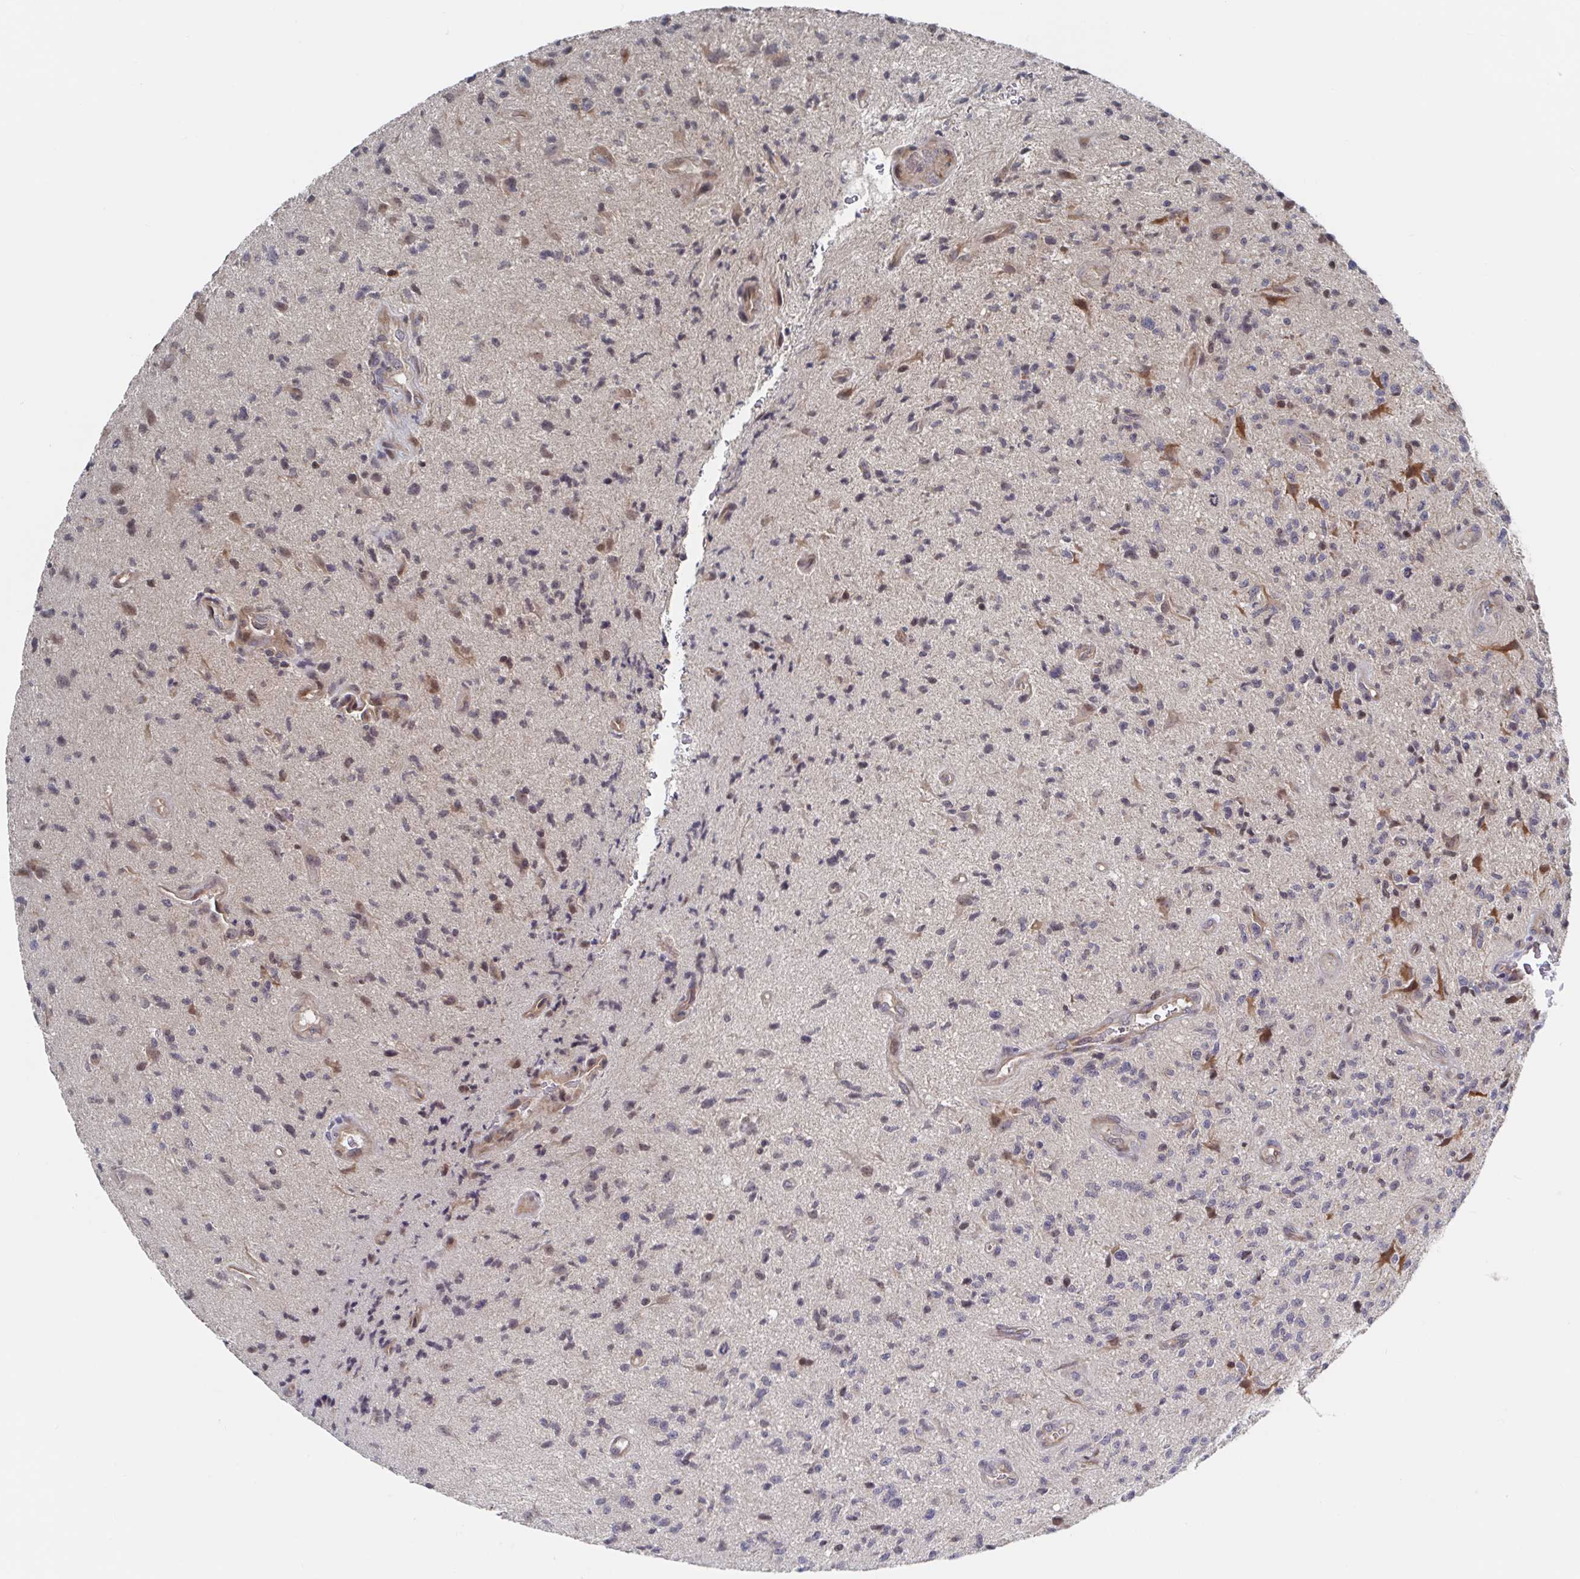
{"staining": {"intensity": "negative", "quantity": "none", "location": "none"}, "tissue": "glioma", "cell_type": "Tumor cells", "image_type": "cancer", "snomed": [{"axis": "morphology", "description": "Glioma, malignant, High grade"}, {"axis": "topography", "description": "Brain"}], "caption": "High magnification brightfield microscopy of malignant glioma (high-grade) stained with DAB (3,3'-diaminobenzidine) (brown) and counterstained with hematoxylin (blue): tumor cells show no significant positivity.", "gene": "DHRS12", "patient": {"sex": "male", "age": 67}}